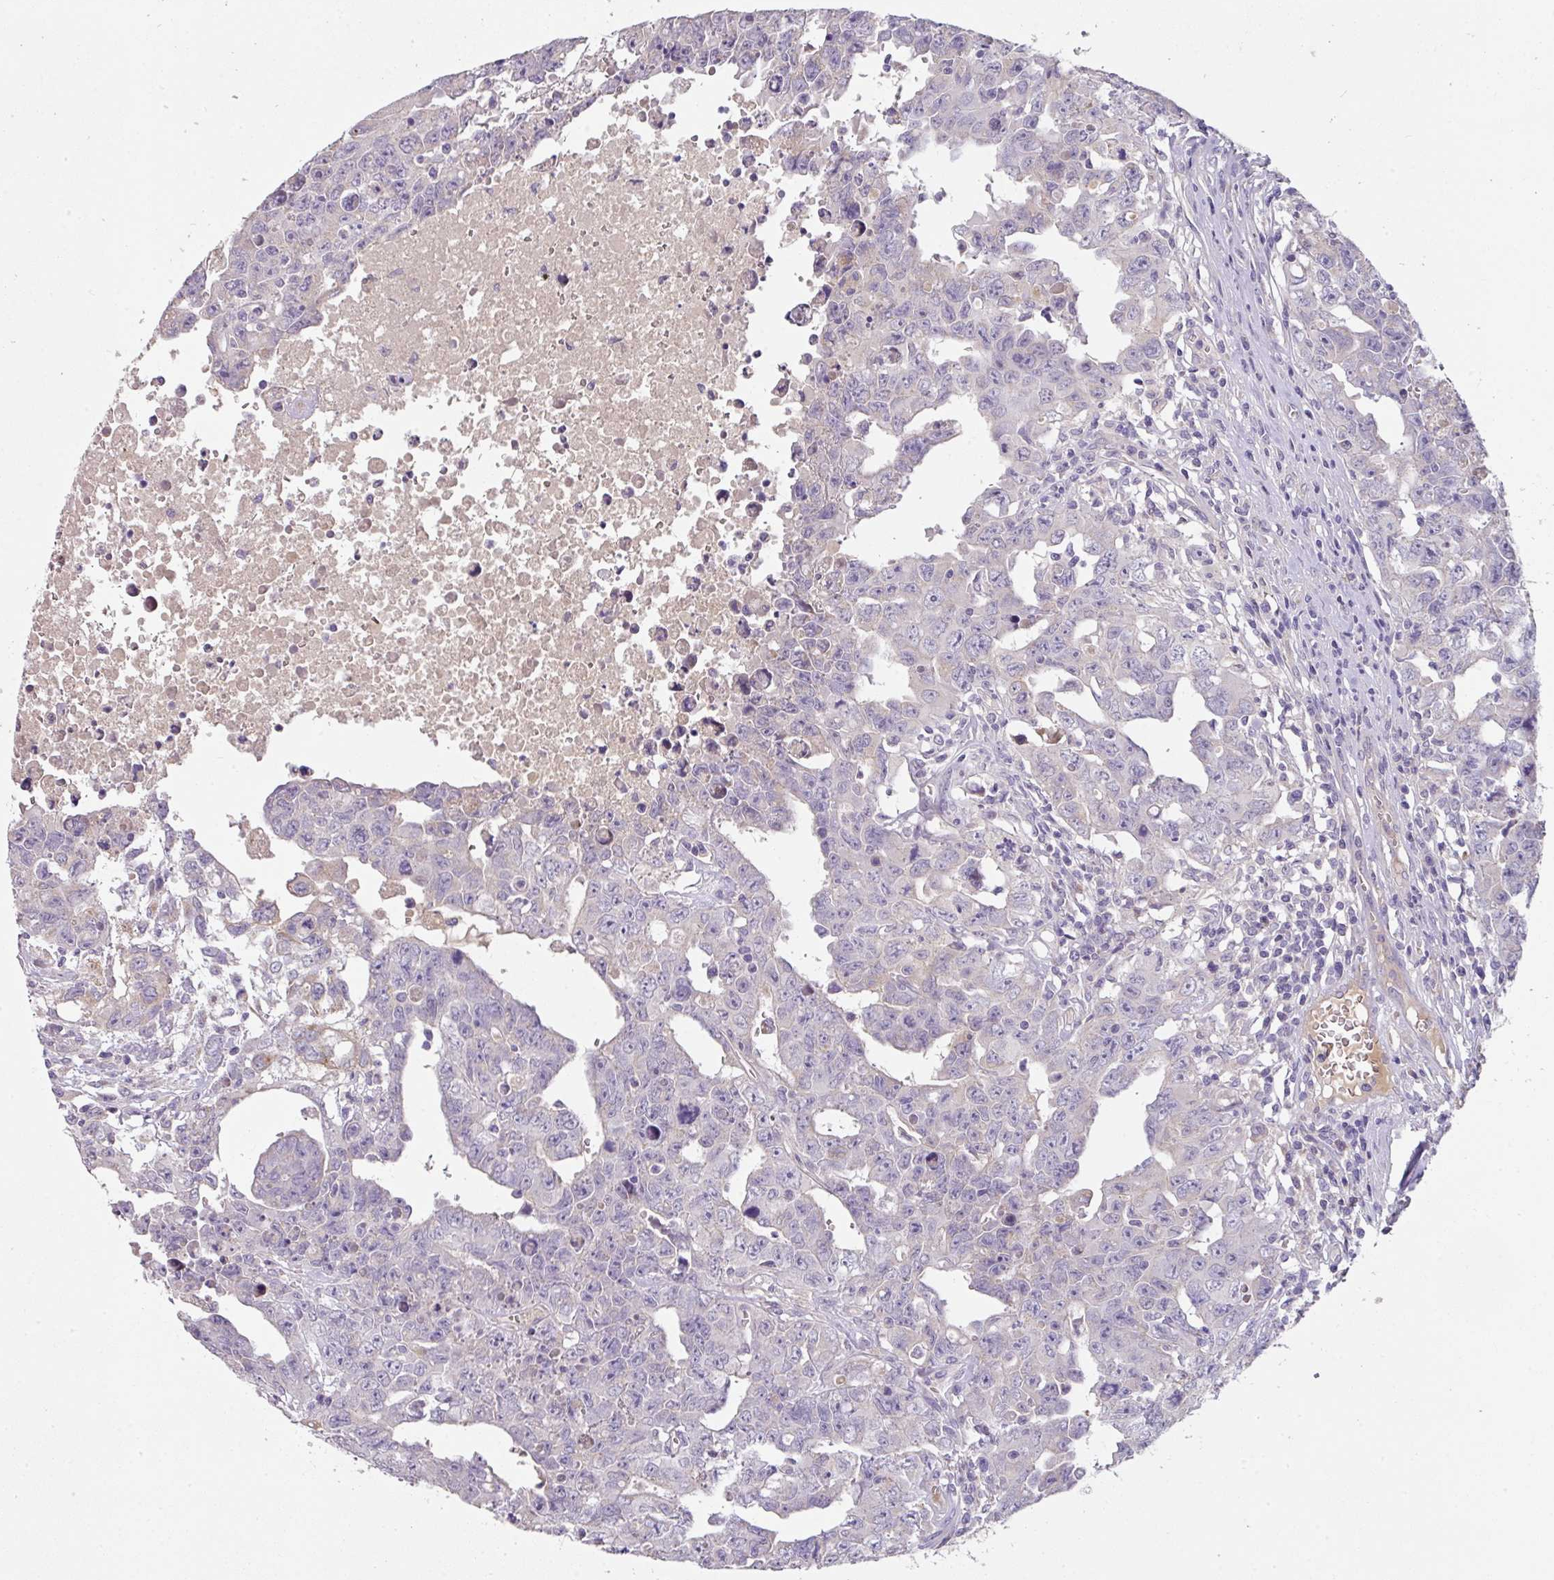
{"staining": {"intensity": "negative", "quantity": "none", "location": "none"}, "tissue": "testis cancer", "cell_type": "Tumor cells", "image_type": "cancer", "snomed": [{"axis": "morphology", "description": "Carcinoma, Embryonal, NOS"}, {"axis": "topography", "description": "Testis"}], "caption": "IHC histopathology image of neoplastic tissue: embryonal carcinoma (testis) stained with DAB (3,3'-diaminobenzidine) reveals no significant protein staining in tumor cells. (Stains: DAB immunohistochemistry (IHC) with hematoxylin counter stain, Microscopy: brightfield microscopy at high magnification).", "gene": "ZNF266", "patient": {"sex": "male", "age": 24}}